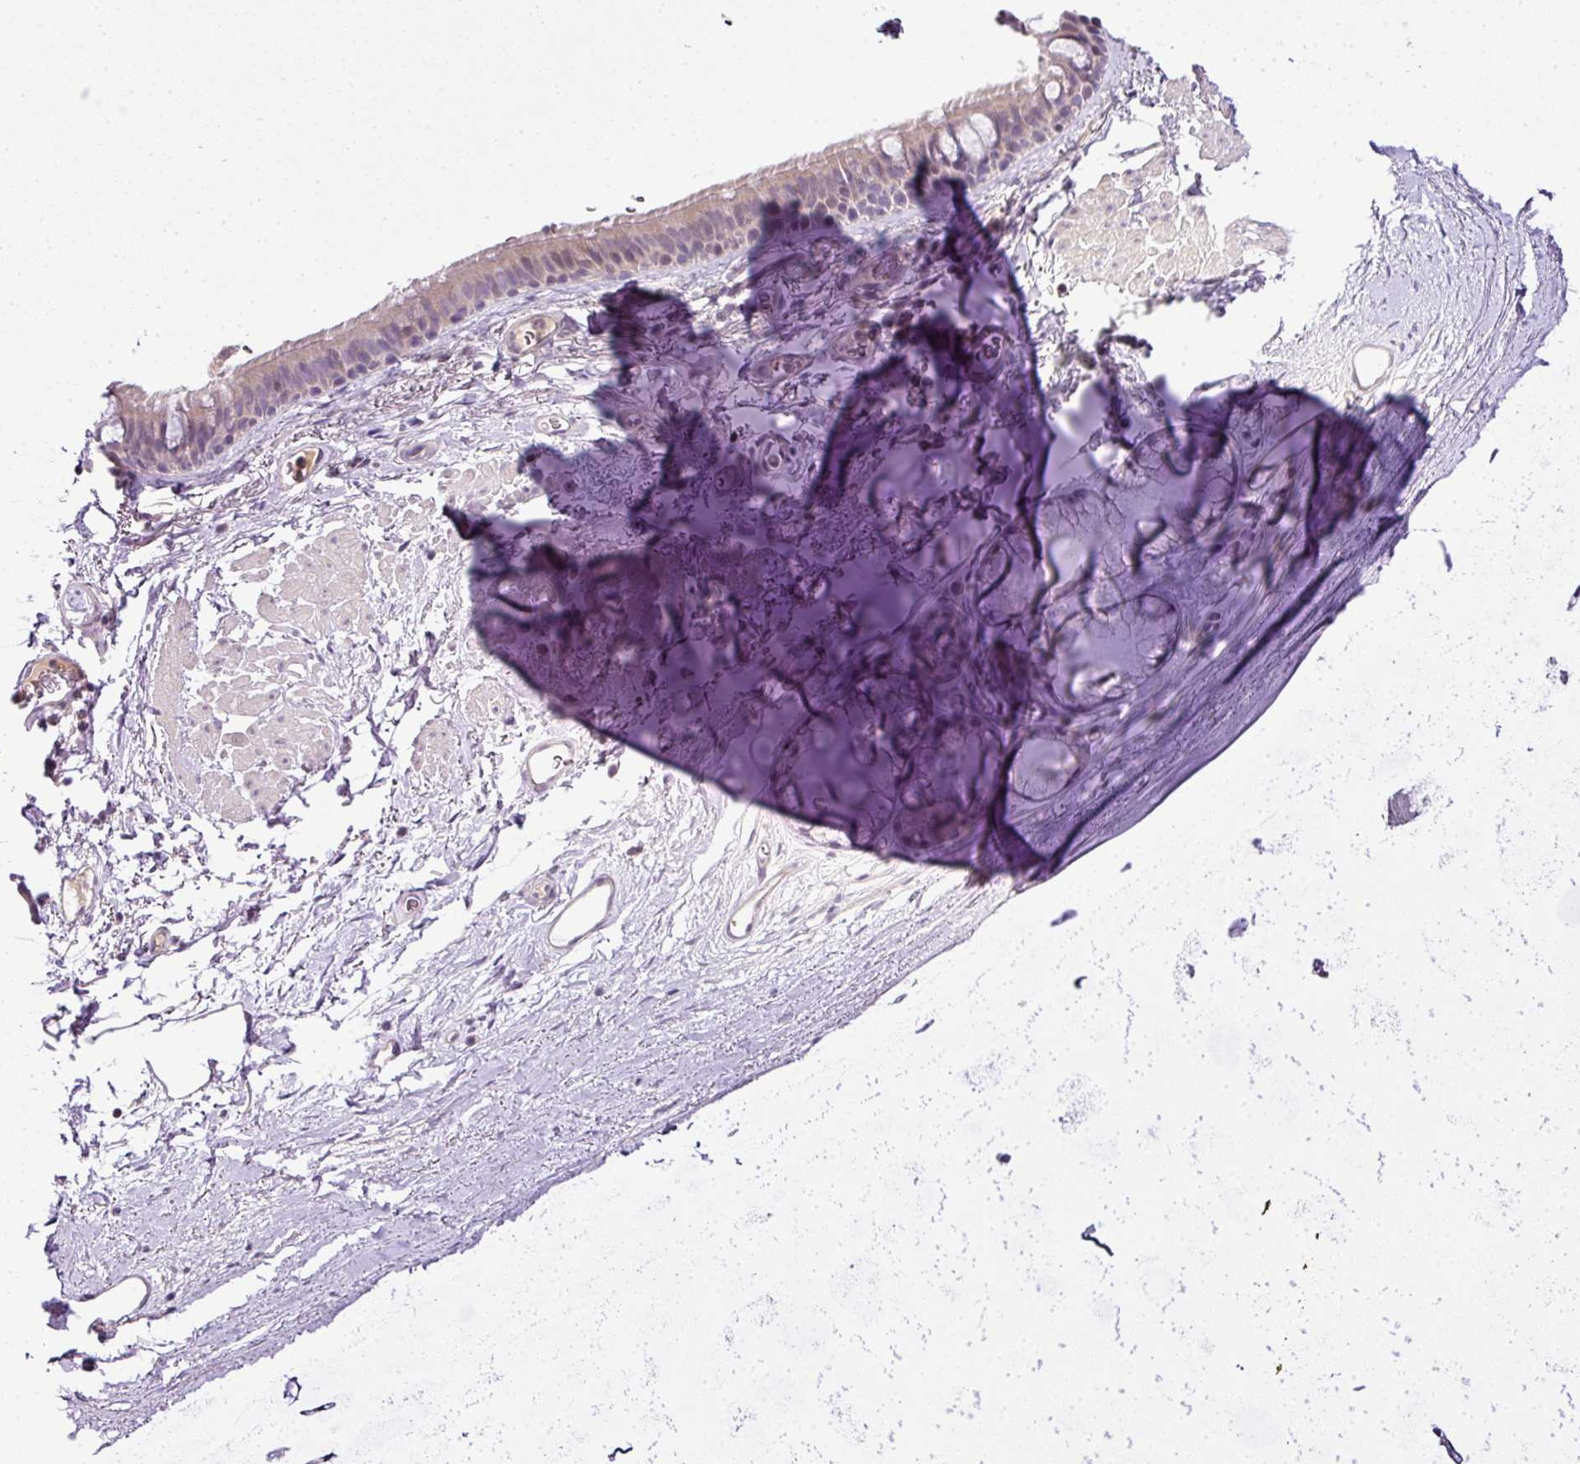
{"staining": {"intensity": "negative", "quantity": "none", "location": "none"}, "tissue": "adipose tissue", "cell_type": "Adipocytes", "image_type": "normal", "snomed": [{"axis": "morphology", "description": "Normal tissue, NOS"}, {"axis": "topography", "description": "Lymph node"}, {"axis": "topography", "description": "Cartilage tissue"}, {"axis": "topography", "description": "Bronchus"}], "caption": "High power microscopy image of an immunohistochemistry photomicrograph of normal adipose tissue, revealing no significant staining in adipocytes. (DAB (3,3'-diaminobenzidine) immunohistochemistry, high magnification).", "gene": "TEX30", "patient": {"sex": "female", "age": 70}}